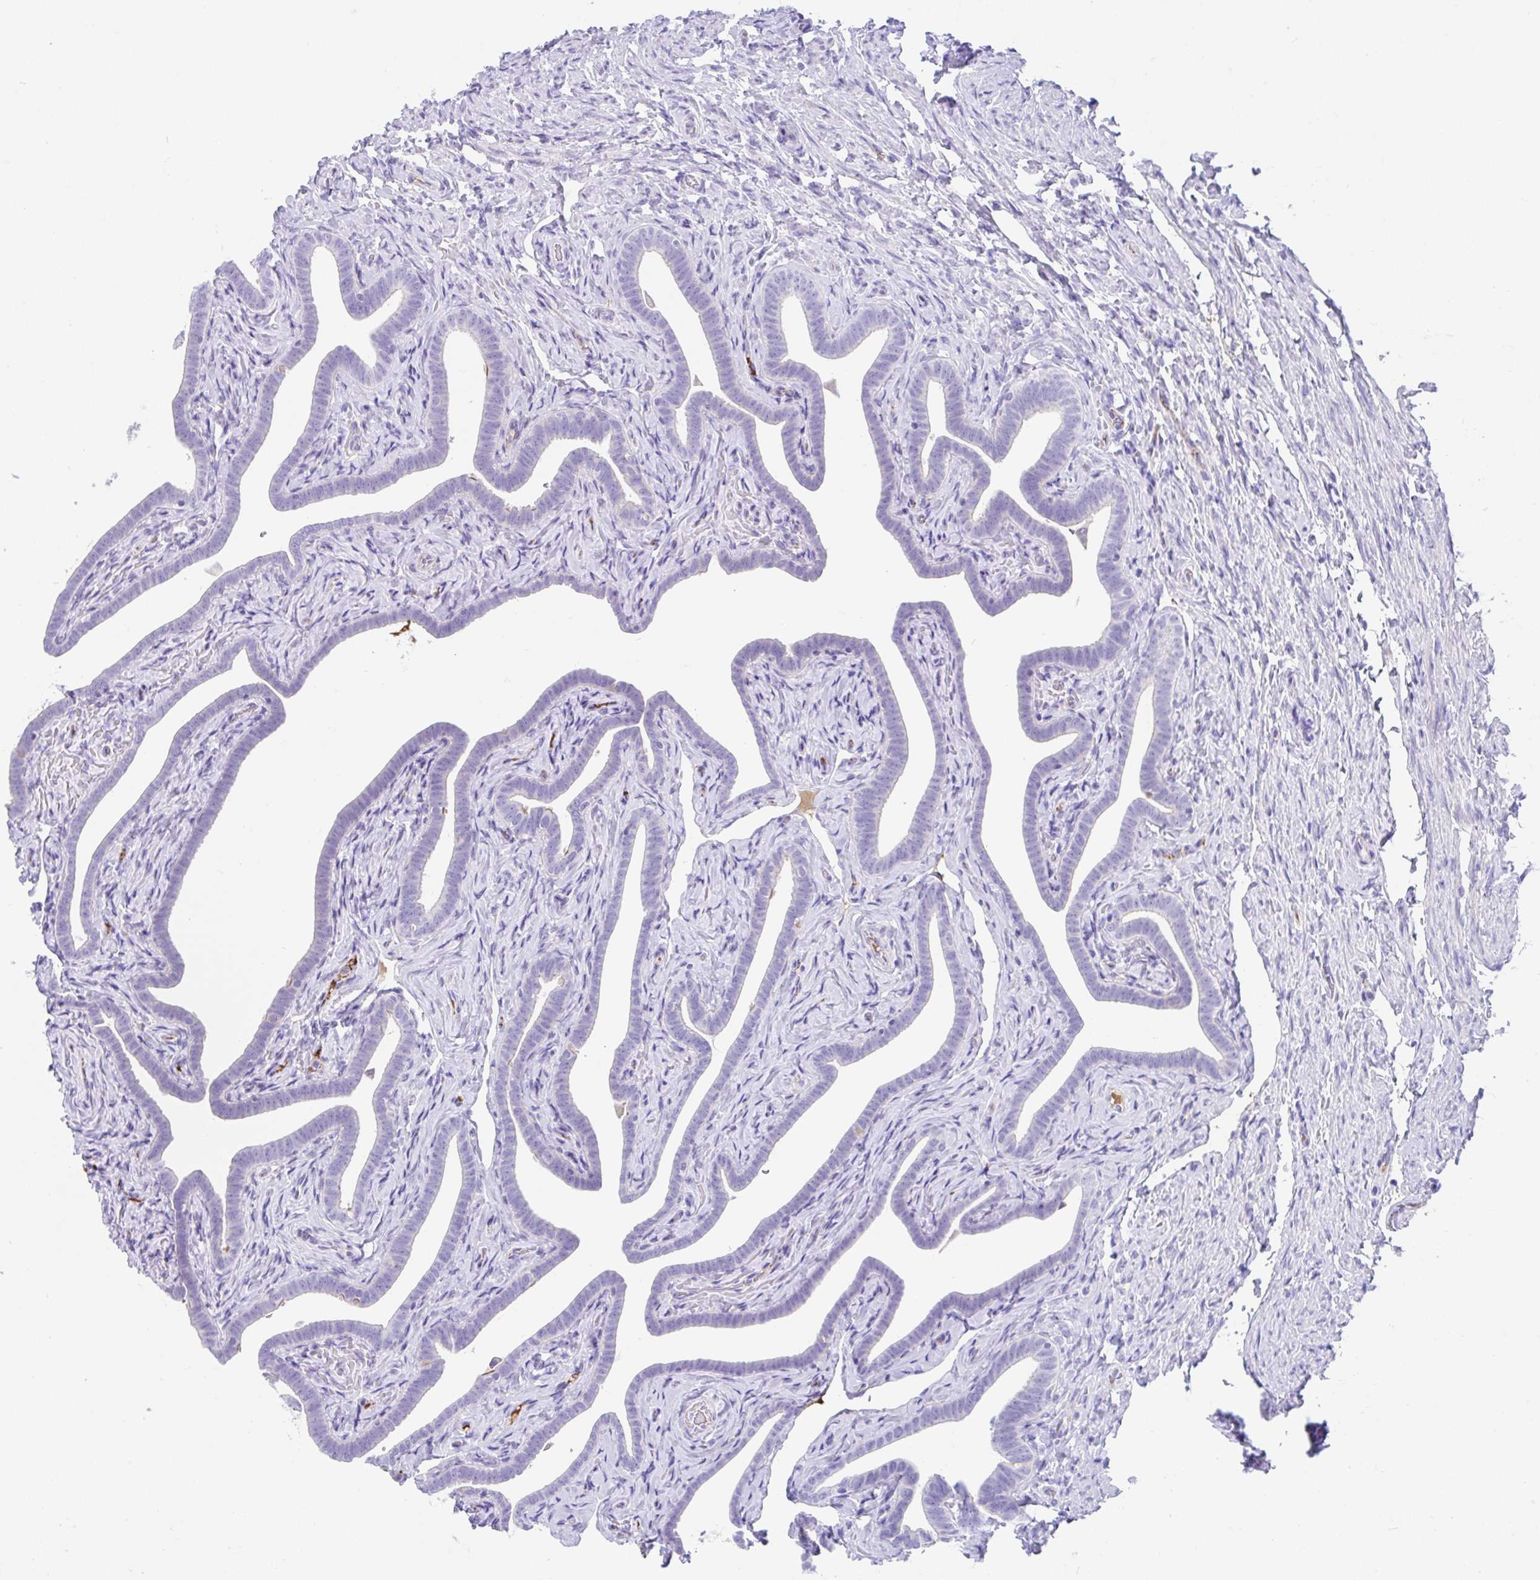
{"staining": {"intensity": "negative", "quantity": "none", "location": "none"}, "tissue": "fallopian tube", "cell_type": "Glandular cells", "image_type": "normal", "snomed": [{"axis": "morphology", "description": "Normal tissue, NOS"}, {"axis": "topography", "description": "Fallopian tube"}], "caption": "Glandular cells show no significant protein positivity in unremarkable fallopian tube.", "gene": "CCSAP", "patient": {"sex": "female", "age": 69}}